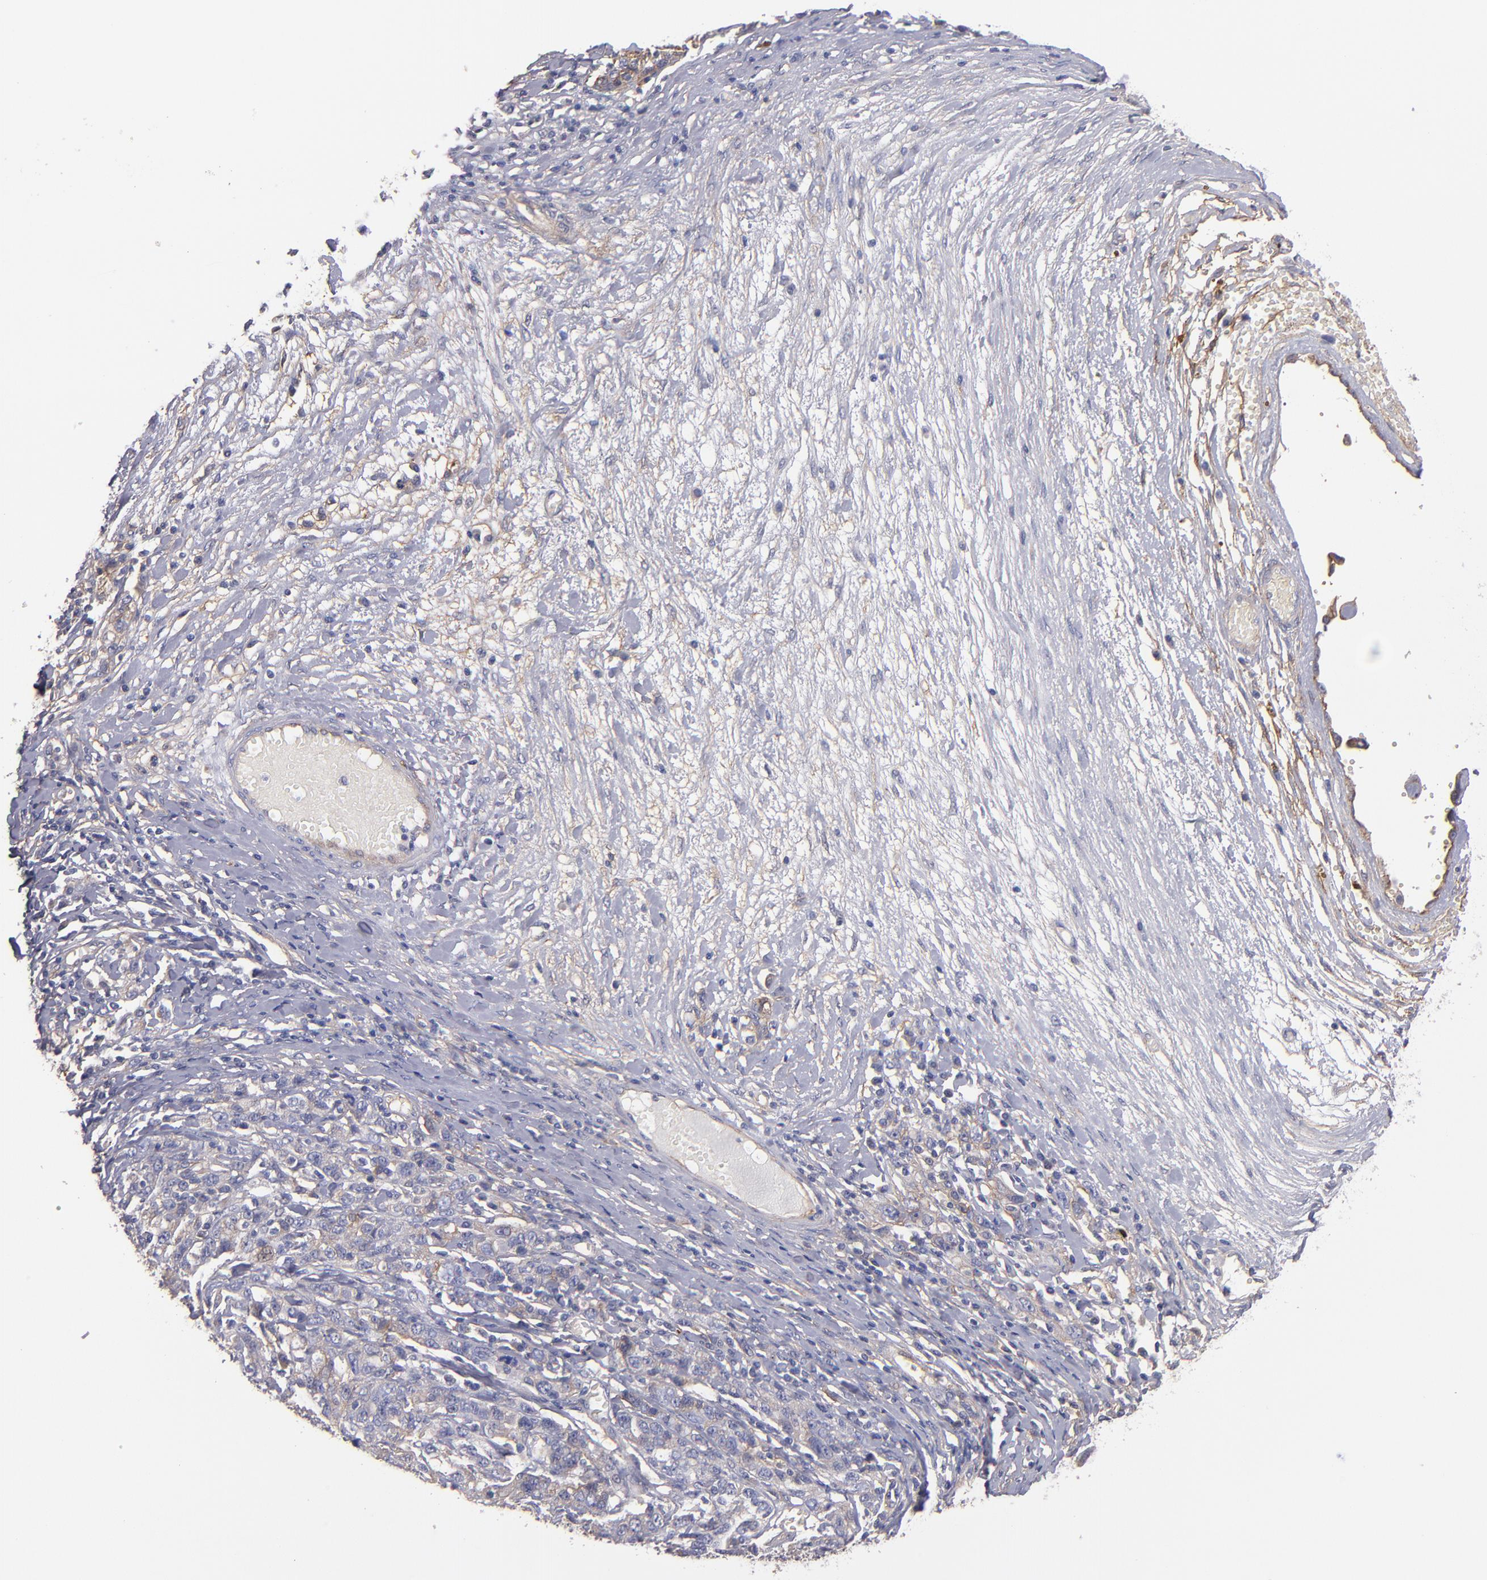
{"staining": {"intensity": "weak", "quantity": ">75%", "location": "cytoplasmic/membranous"}, "tissue": "ovarian cancer", "cell_type": "Tumor cells", "image_type": "cancer", "snomed": [{"axis": "morphology", "description": "Cystadenocarcinoma, serous, NOS"}, {"axis": "topography", "description": "Ovary"}], "caption": "Ovarian cancer (serous cystadenocarcinoma) tissue reveals weak cytoplasmic/membranous expression in approximately >75% of tumor cells", "gene": "PLSCR4", "patient": {"sex": "female", "age": 71}}